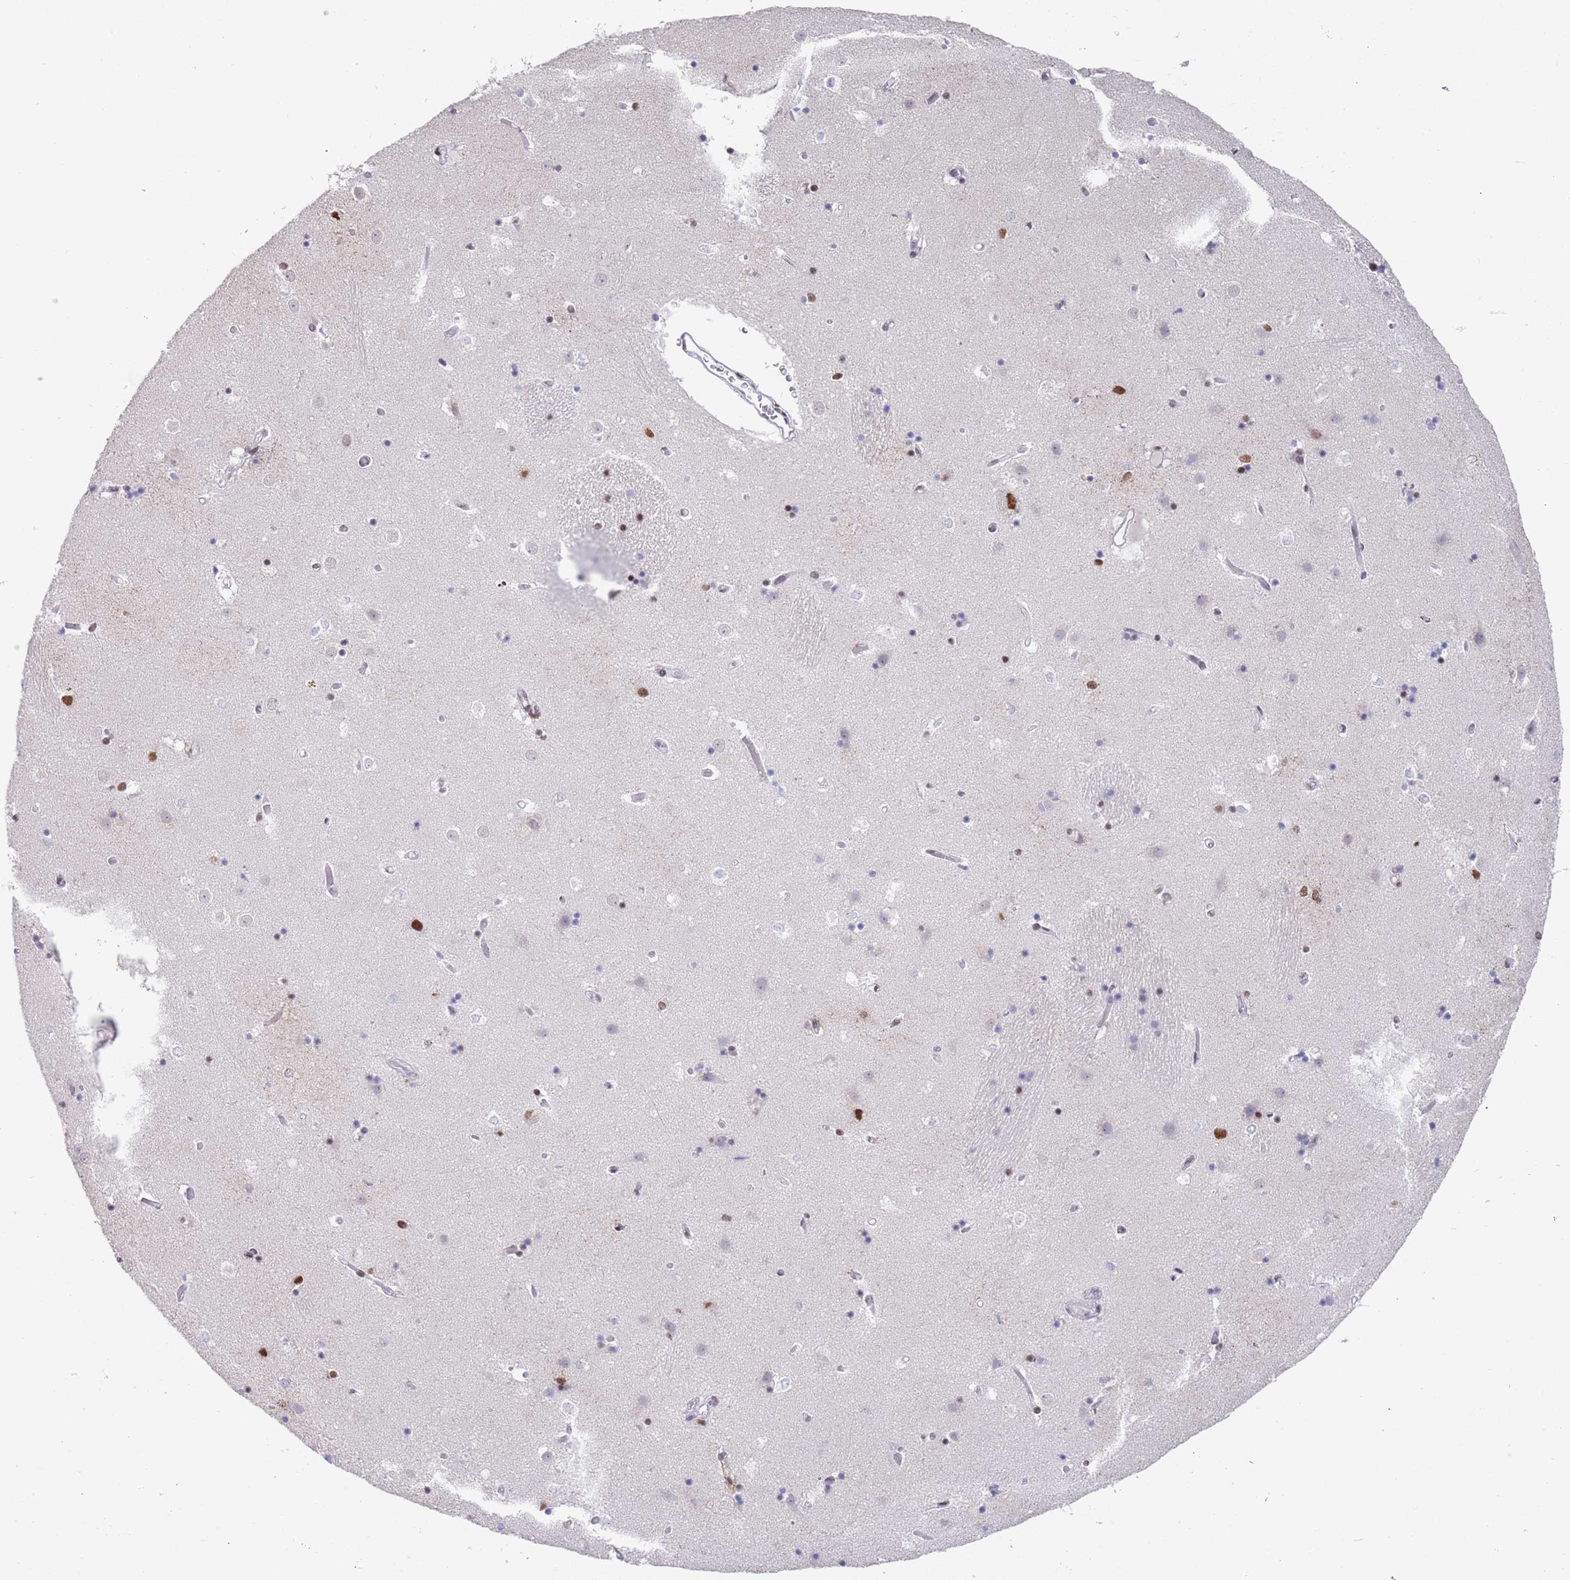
{"staining": {"intensity": "moderate", "quantity": "<25%", "location": "nuclear"}, "tissue": "caudate", "cell_type": "Glial cells", "image_type": "normal", "snomed": [{"axis": "morphology", "description": "Normal tissue, NOS"}, {"axis": "topography", "description": "Lateral ventricle wall"}], "caption": "Immunohistochemistry (IHC) (DAB (3,3'-diaminobenzidine)) staining of benign caudate shows moderate nuclear protein staining in approximately <25% of glial cells. The staining was performed using DAB, with brown indicating positive protein expression. Nuclei are stained blue with hematoxylin.", "gene": "ZNF382", "patient": {"sex": "female", "age": 52}}